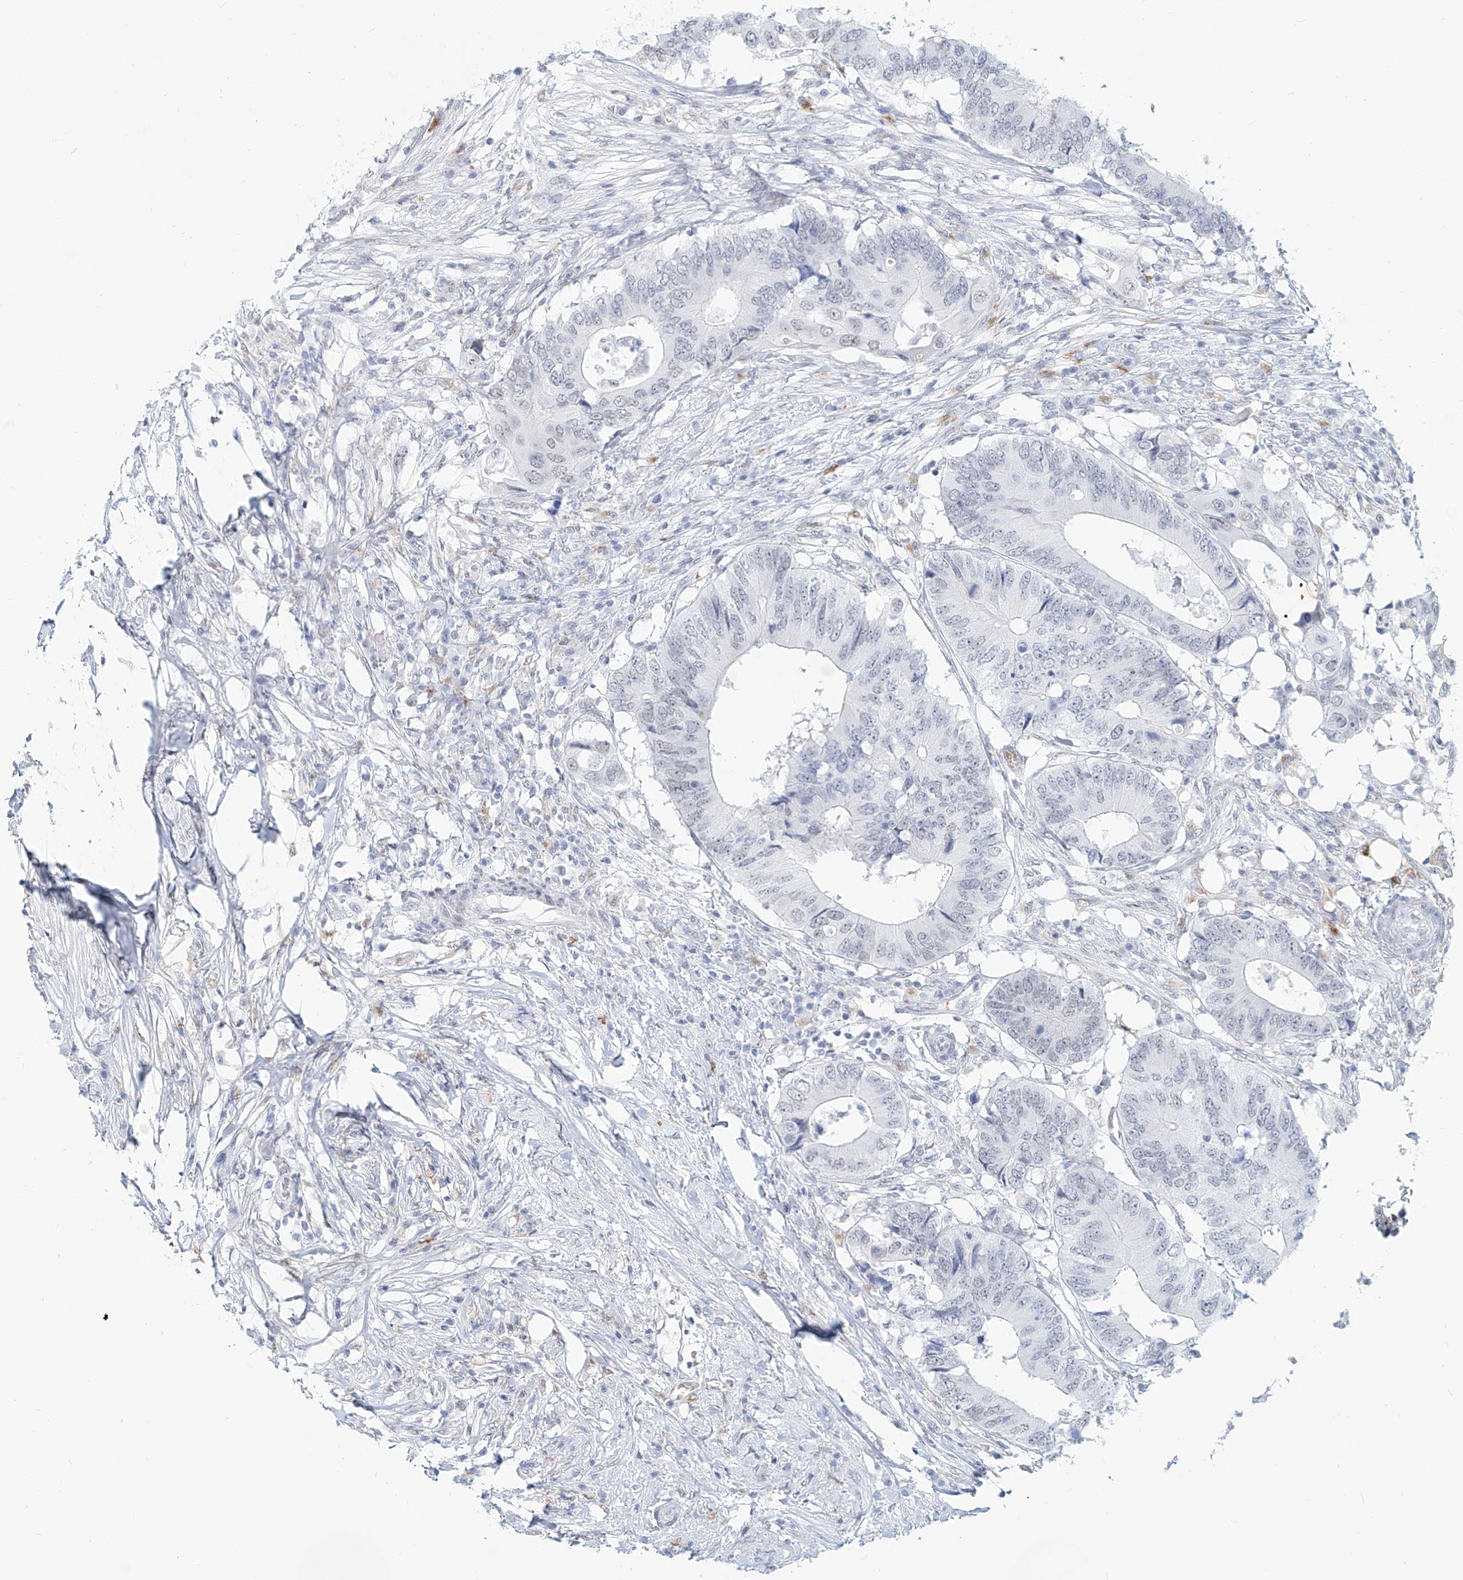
{"staining": {"intensity": "negative", "quantity": "none", "location": "none"}, "tissue": "colorectal cancer", "cell_type": "Tumor cells", "image_type": "cancer", "snomed": [{"axis": "morphology", "description": "Adenocarcinoma, NOS"}, {"axis": "topography", "description": "Colon"}], "caption": "Immunohistochemical staining of colorectal adenocarcinoma demonstrates no significant staining in tumor cells. (Immunohistochemistry (ihc), brightfield microscopy, high magnification).", "gene": "SASH1", "patient": {"sex": "male", "age": 71}}